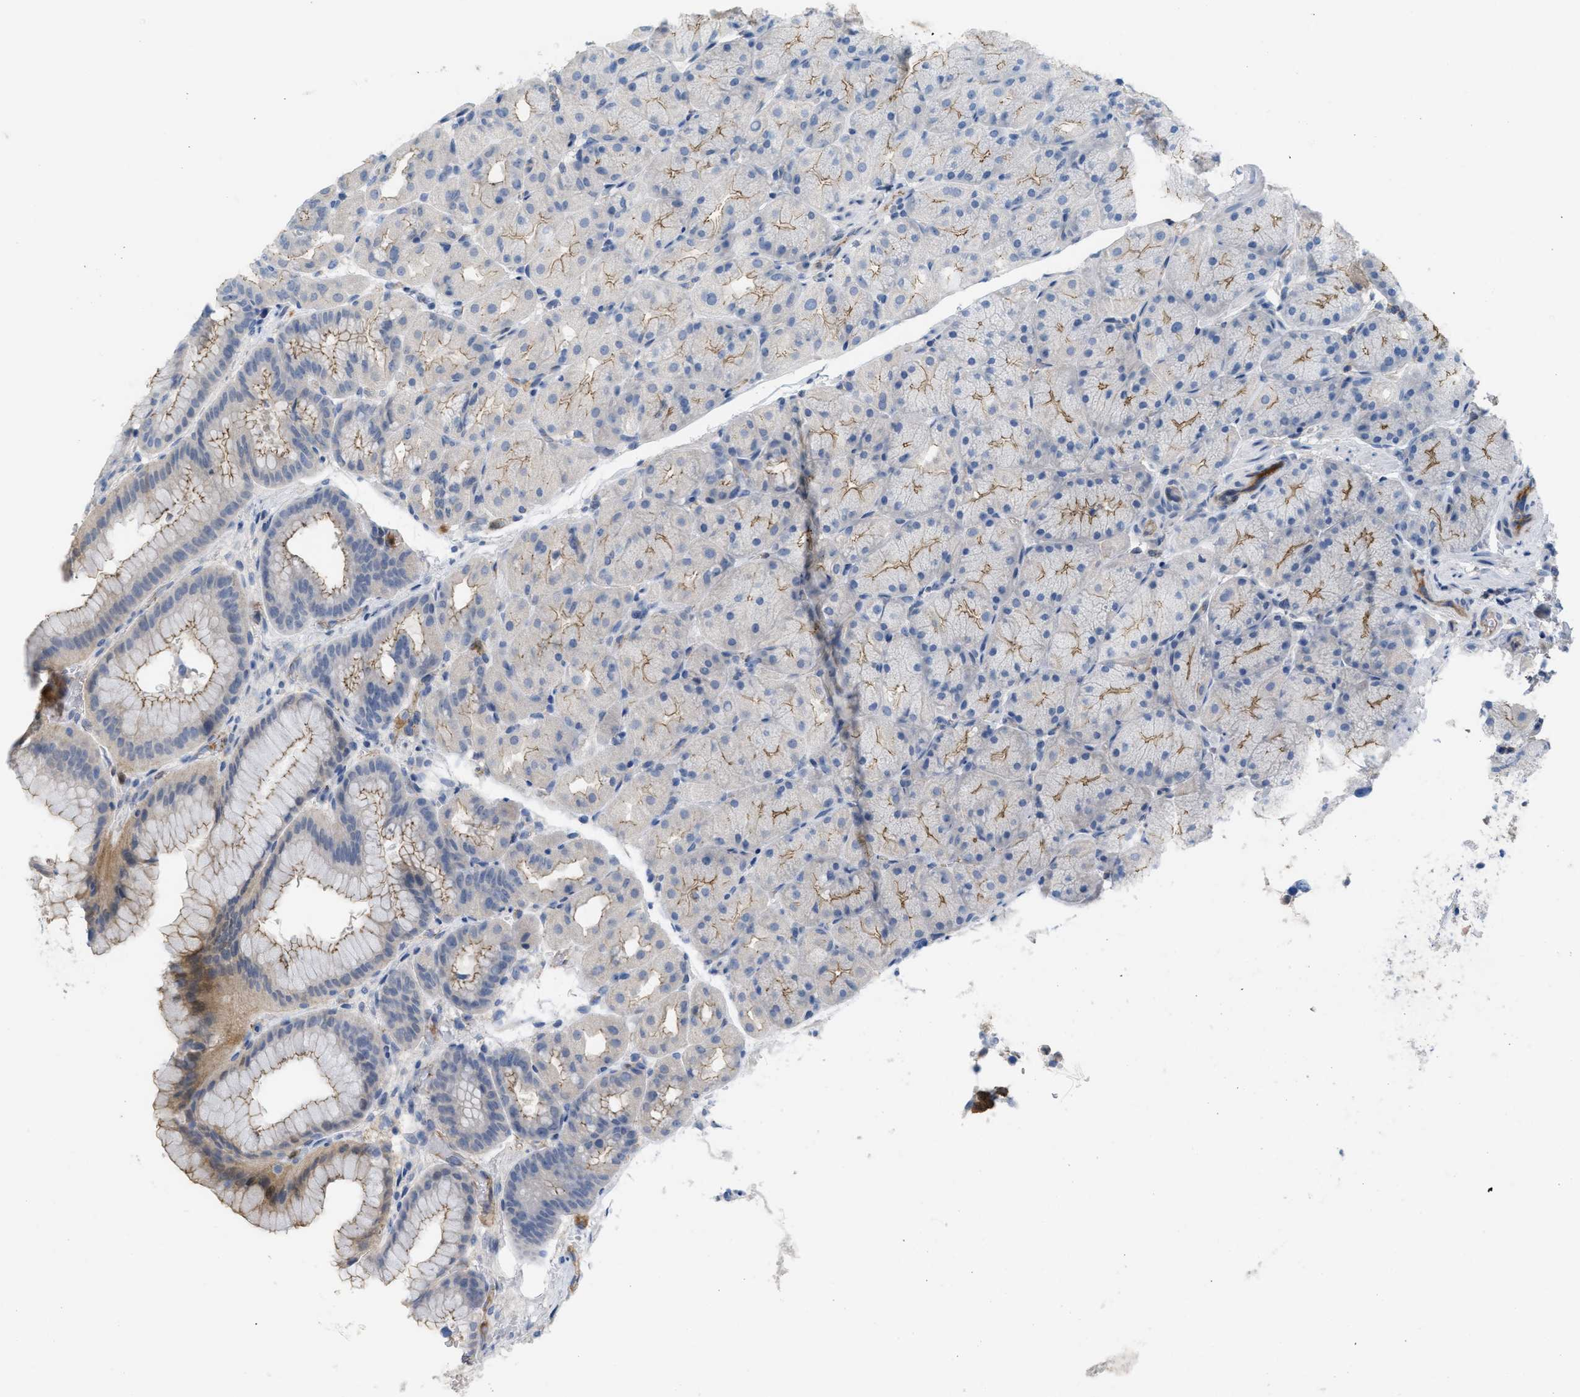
{"staining": {"intensity": "weak", "quantity": ">75%", "location": "cytoplasmic/membranous"}, "tissue": "stomach", "cell_type": "Glandular cells", "image_type": "normal", "snomed": [{"axis": "morphology", "description": "Normal tissue, NOS"}, {"axis": "morphology", "description": "Carcinoid, malignant, NOS"}, {"axis": "topography", "description": "Stomach, upper"}], "caption": "Immunohistochemical staining of benign human stomach demonstrates low levels of weak cytoplasmic/membranous expression in approximately >75% of glandular cells. (DAB (3,3'-diaminobenzidine) IHC with brightfield microscopy, high magnification).", "gene": "CRB3", "patient": {"sex": "male", "age": 39}}